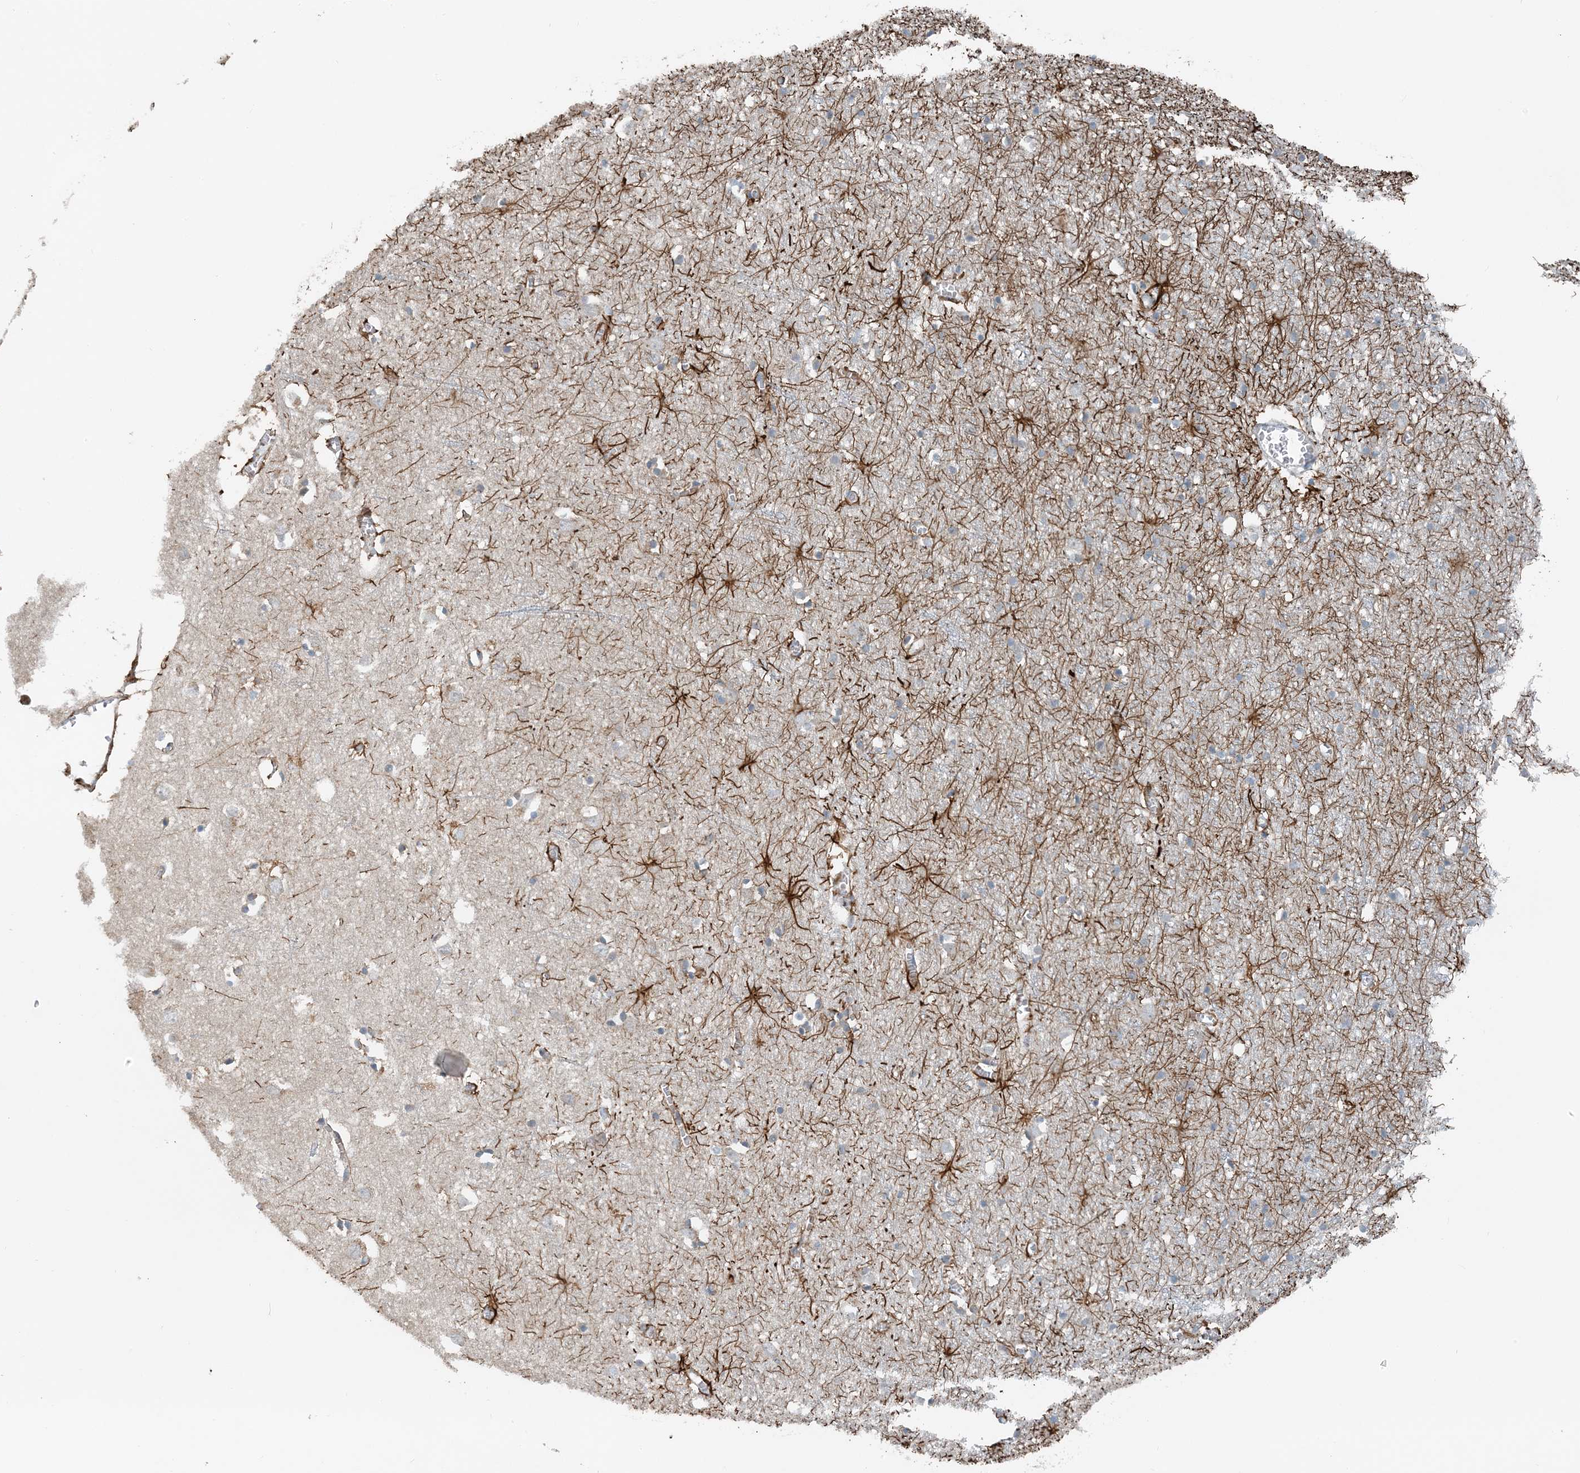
{"staining": {"intensity": "negative", "quantity": "none", "location": "none"}, "tissue": "cerebral cortex", "cell_type": "Endothelial cells", "image_type": "normal", "snomed": [{"axis": "morphology", "description": "Normal tissue, NOS"}, {"axis": "topography", "description": "Cerebral cortex"}], "caption": "An image of cerebral cortex stained for a protein shows no brown staining in endothelial cells.", "gene": "MITD1", "patient": {"sex": "female", "age": 64}}